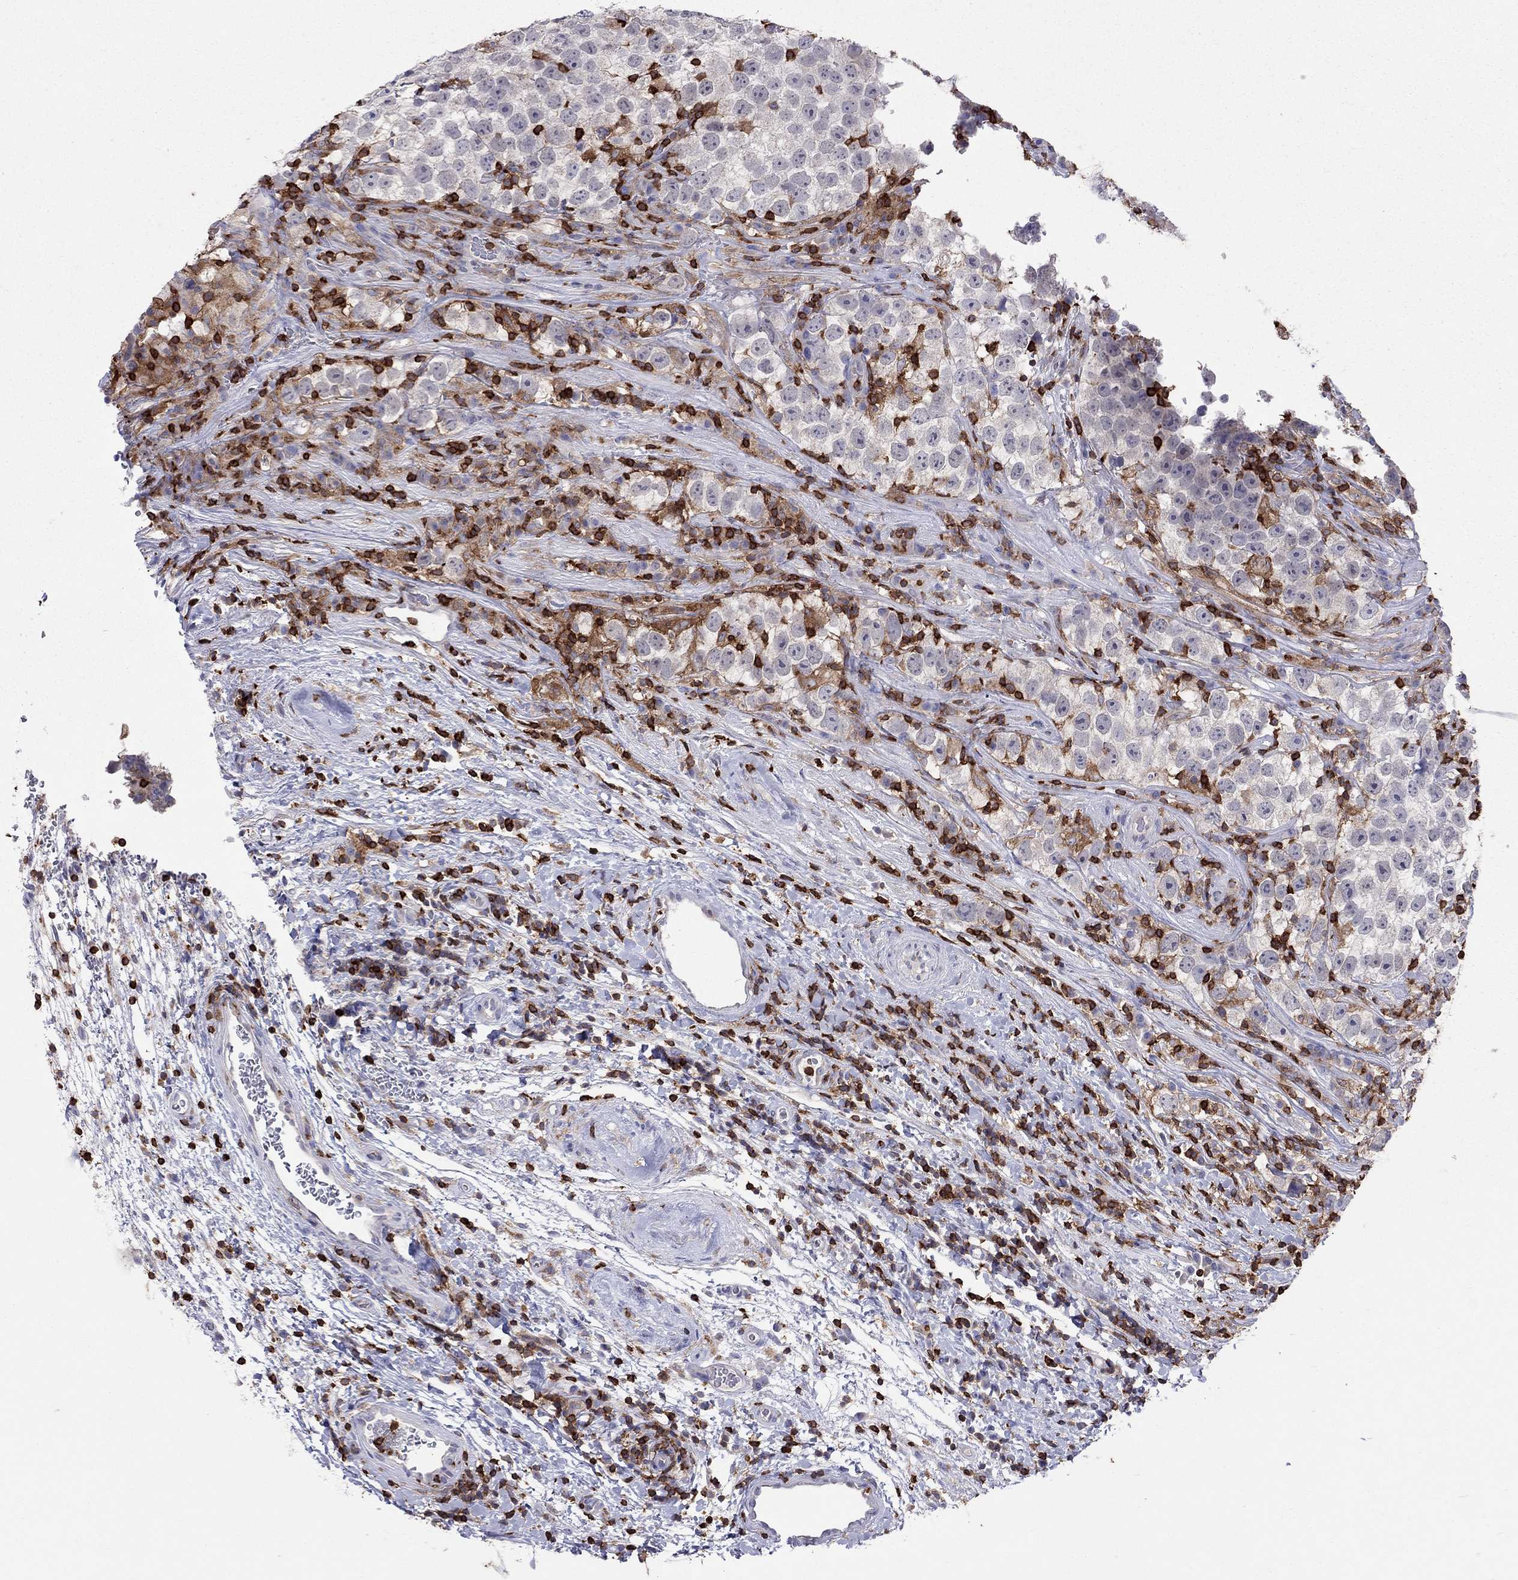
{"staining": {"intensity": "negative", "quantity": "none", "location": "none"}, "tissue": "testis cancer", "cell_type": "Tumor cells", "image_type": "cancer", "snomed": [{"axis": "morphology", "description": "Normal tissue, NOS"}, {"axis": "morphology", "description": "Seminoma, NOS"}, {"axis": "topography", "description": "Testis"}], "caption": "Testis seminoma was stained to show a protein in brown. There is no significant staining in tumor cells.", "gene": "MND1", "patient": {"sex": "male", "age": 31}}